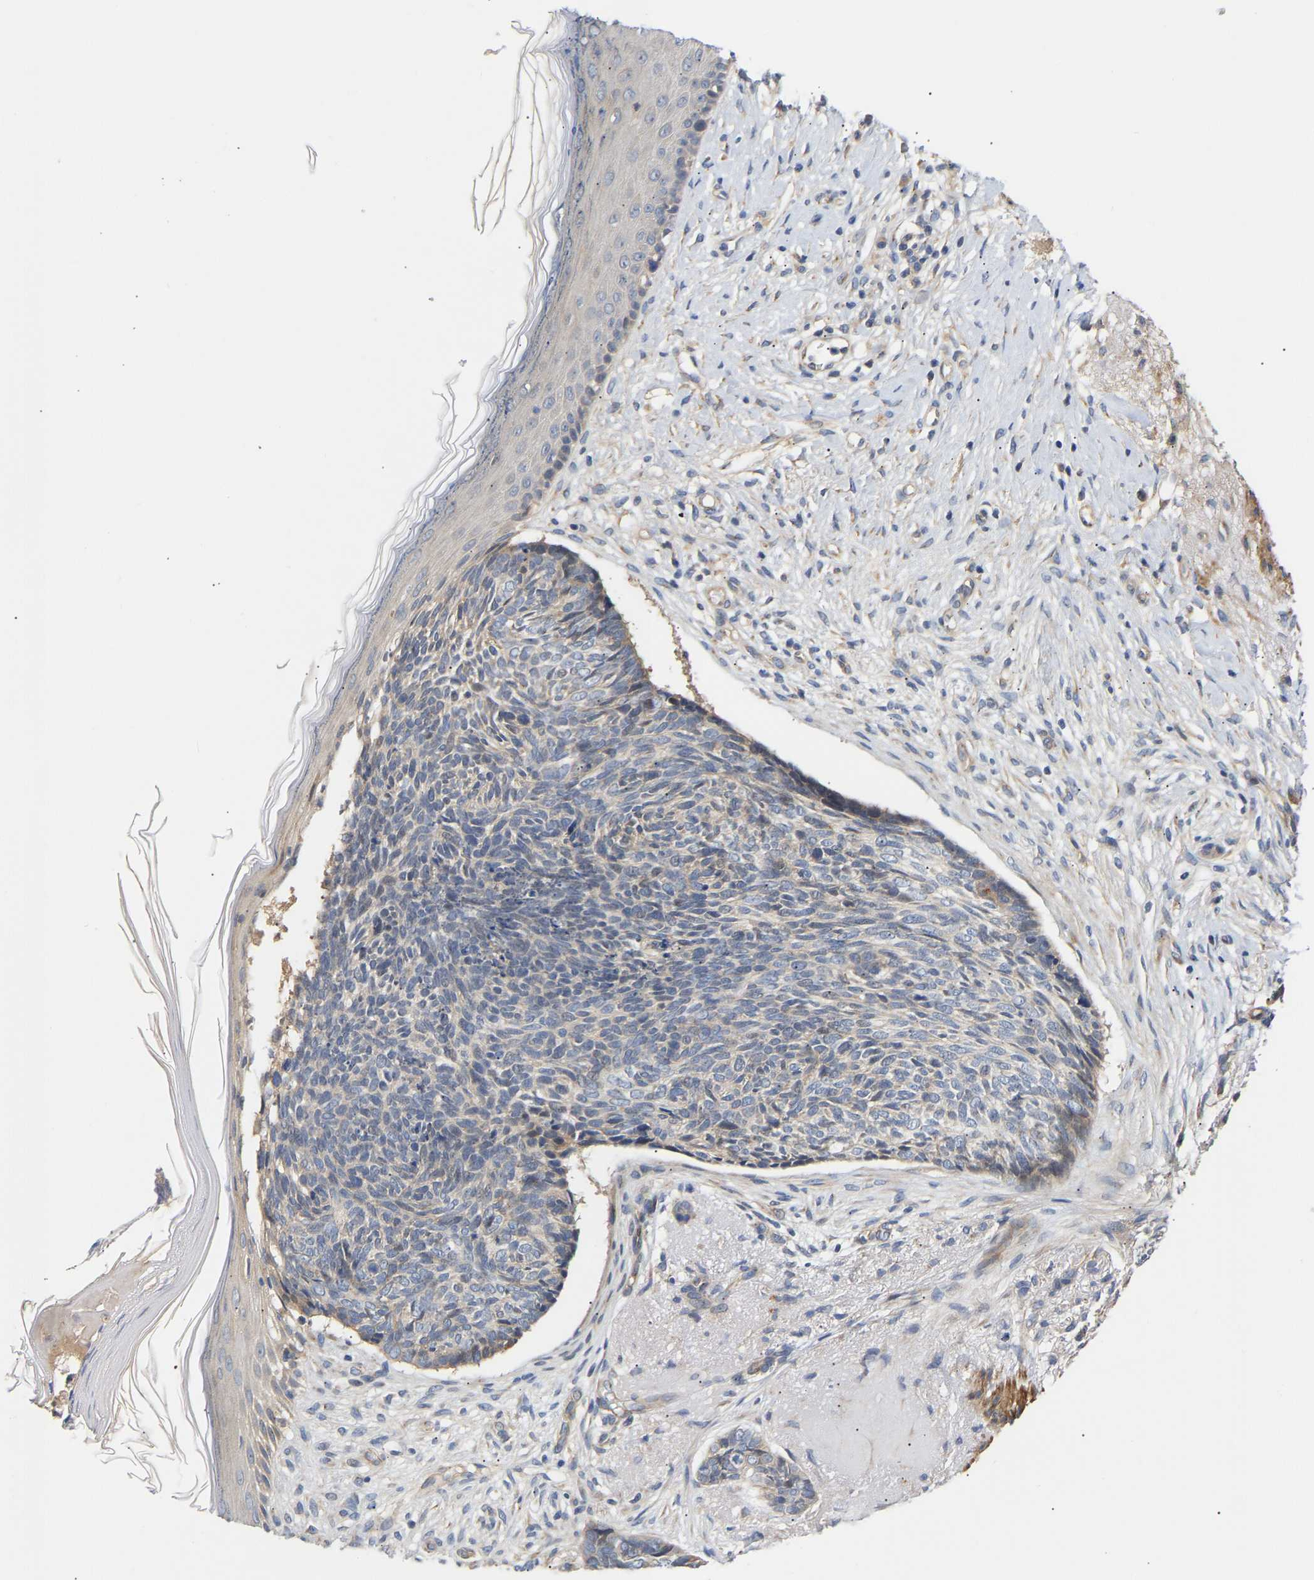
{"staining": {"intensity": "negative", "quantity": "none", "location": "none"}, "tissue": "skin cancer", "cell_type": "Tumor cells", "image_type": "cancer", "snomed": [{"axis": "morphology", "description": "Basal cell carcinoma"}, {"axis": "topography", "description": "Skin"}], "caption": "IHC histopathology image of neoplastic tissue: skin cancer stained with DAB exhibits no significant protein staining in tumor cells.", "gene": "KASH5", "patient": {"sex": "female", "age": 84}}